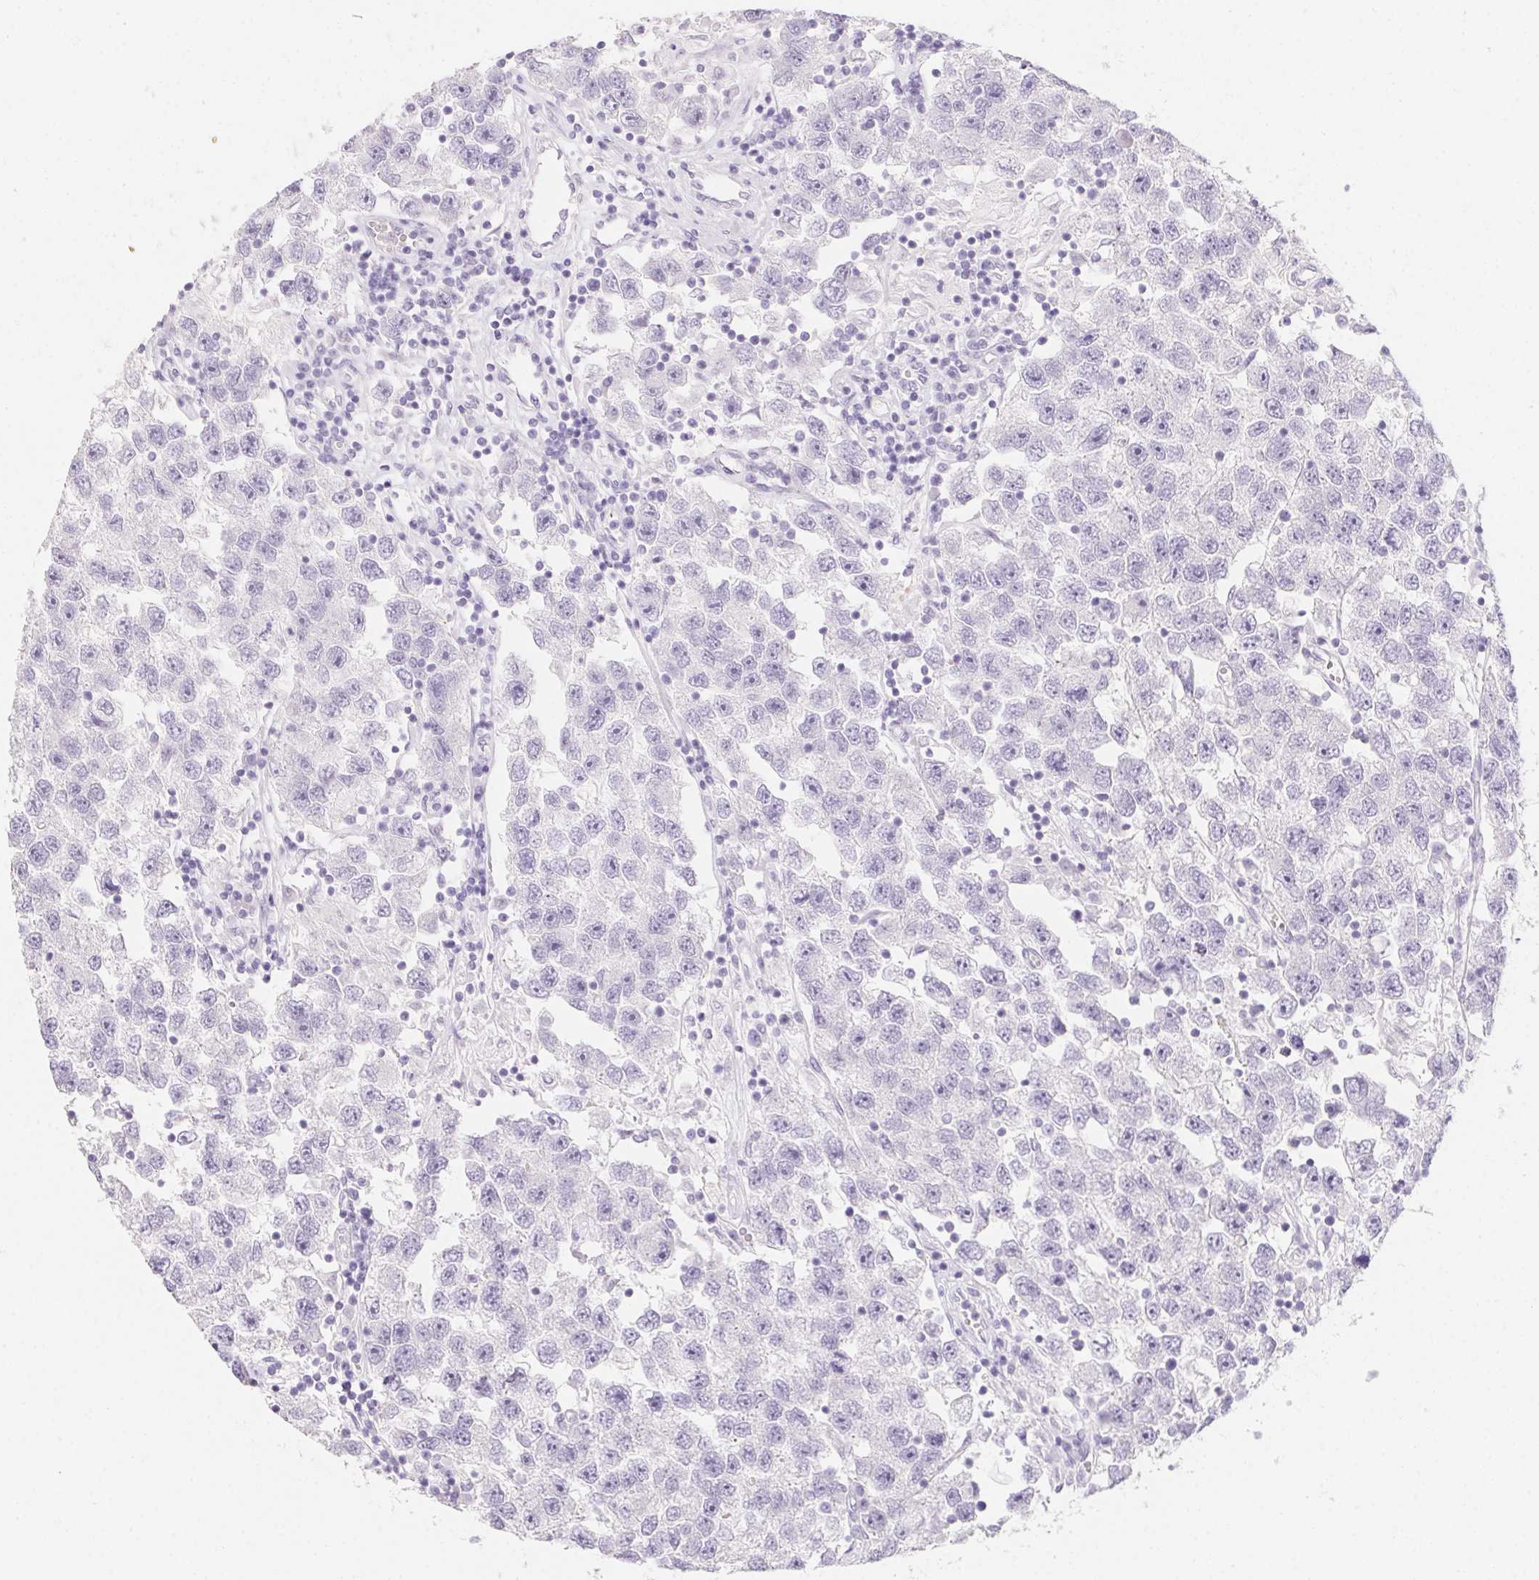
{"staining": {"intensity": "negative", "quantity": "none", "location": "none"}, "tissue": "testis cancer", "cell_type": "Tumor cells", "image_type": "cancer", "snomed": [{"axis": "morphology", "description": "Seminoma, NOS"}, {"axis": "topography", "description": "Testis"}], "caption": "Tumor cells show no significant protein expression in testis cancer (seminoma). The staining is performed using DAB brown chromogen with nuclei counter-stained in using hematoxylin.", "gene": "MYL4", "patient": {"sex": "male", "age": 26}}